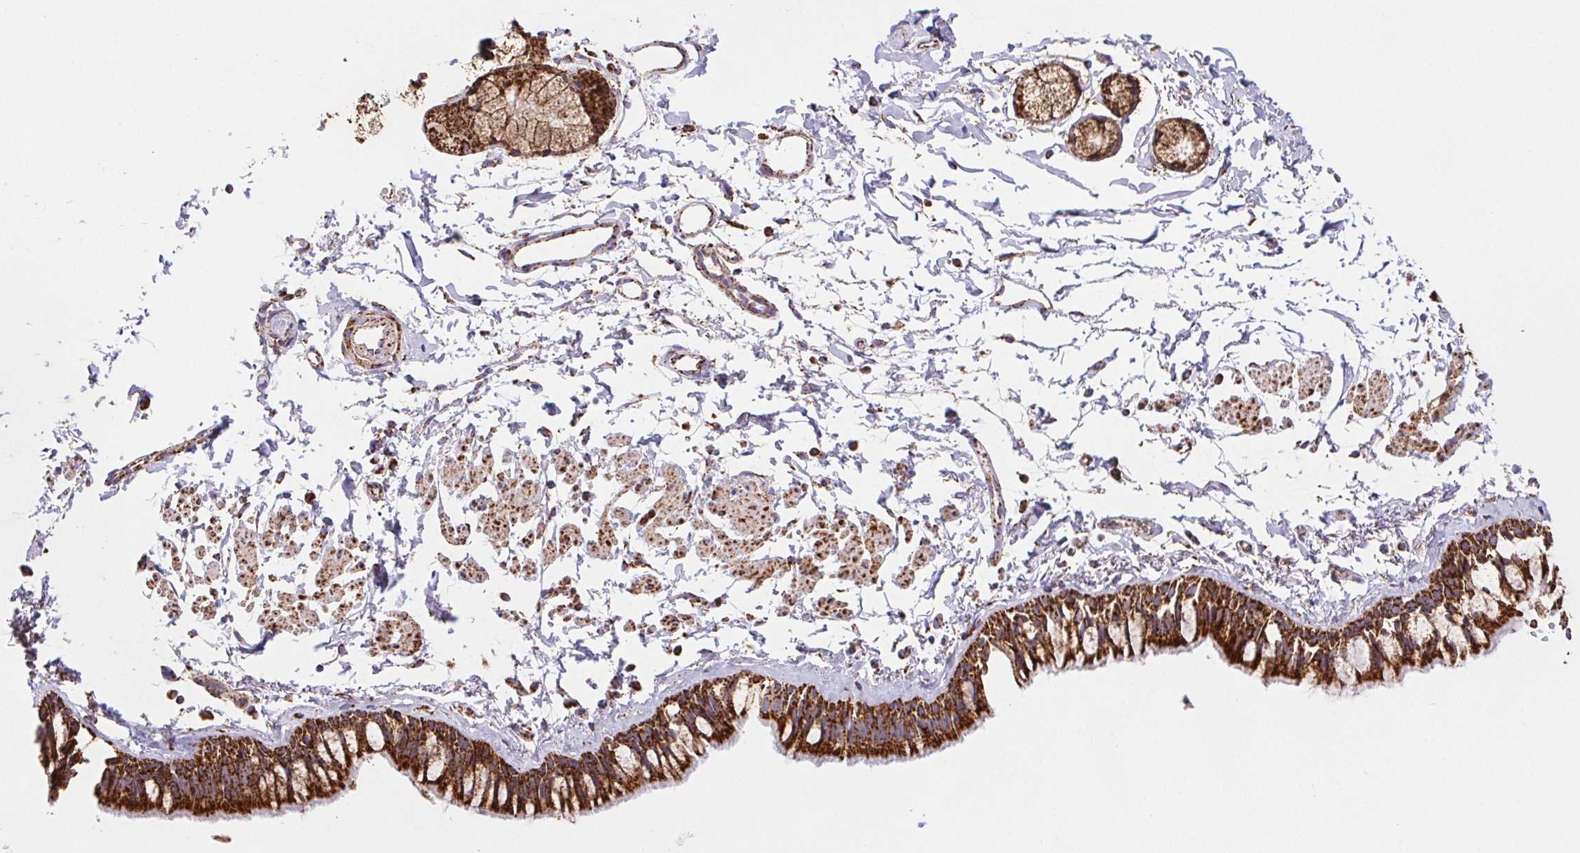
{"staining": {"intensity": "strong", "quantity": ">75%", "location": "cytoplasmic/membranous"}, "tissue": "bronchus", "cell_type": "Respiratory epithelial cells", "image_type": "normal", "snomed": [{"axis": "morphology", "description": "Normal tissue, NOS"}, {"axis": "topography", "description": "Bronchus"}], "caption": "Immunohistochemistry of unremarkable human bronchus demonstrates high levels of strong cytoplasmic/membranous positivity in approximately >75% of respiratory epithelial cells. (DAB IHC, brown staining for protein, blue staining for nuclei).", "gene": "NIPSNAP2", "patient": {"sex": "female", "age": 59}}